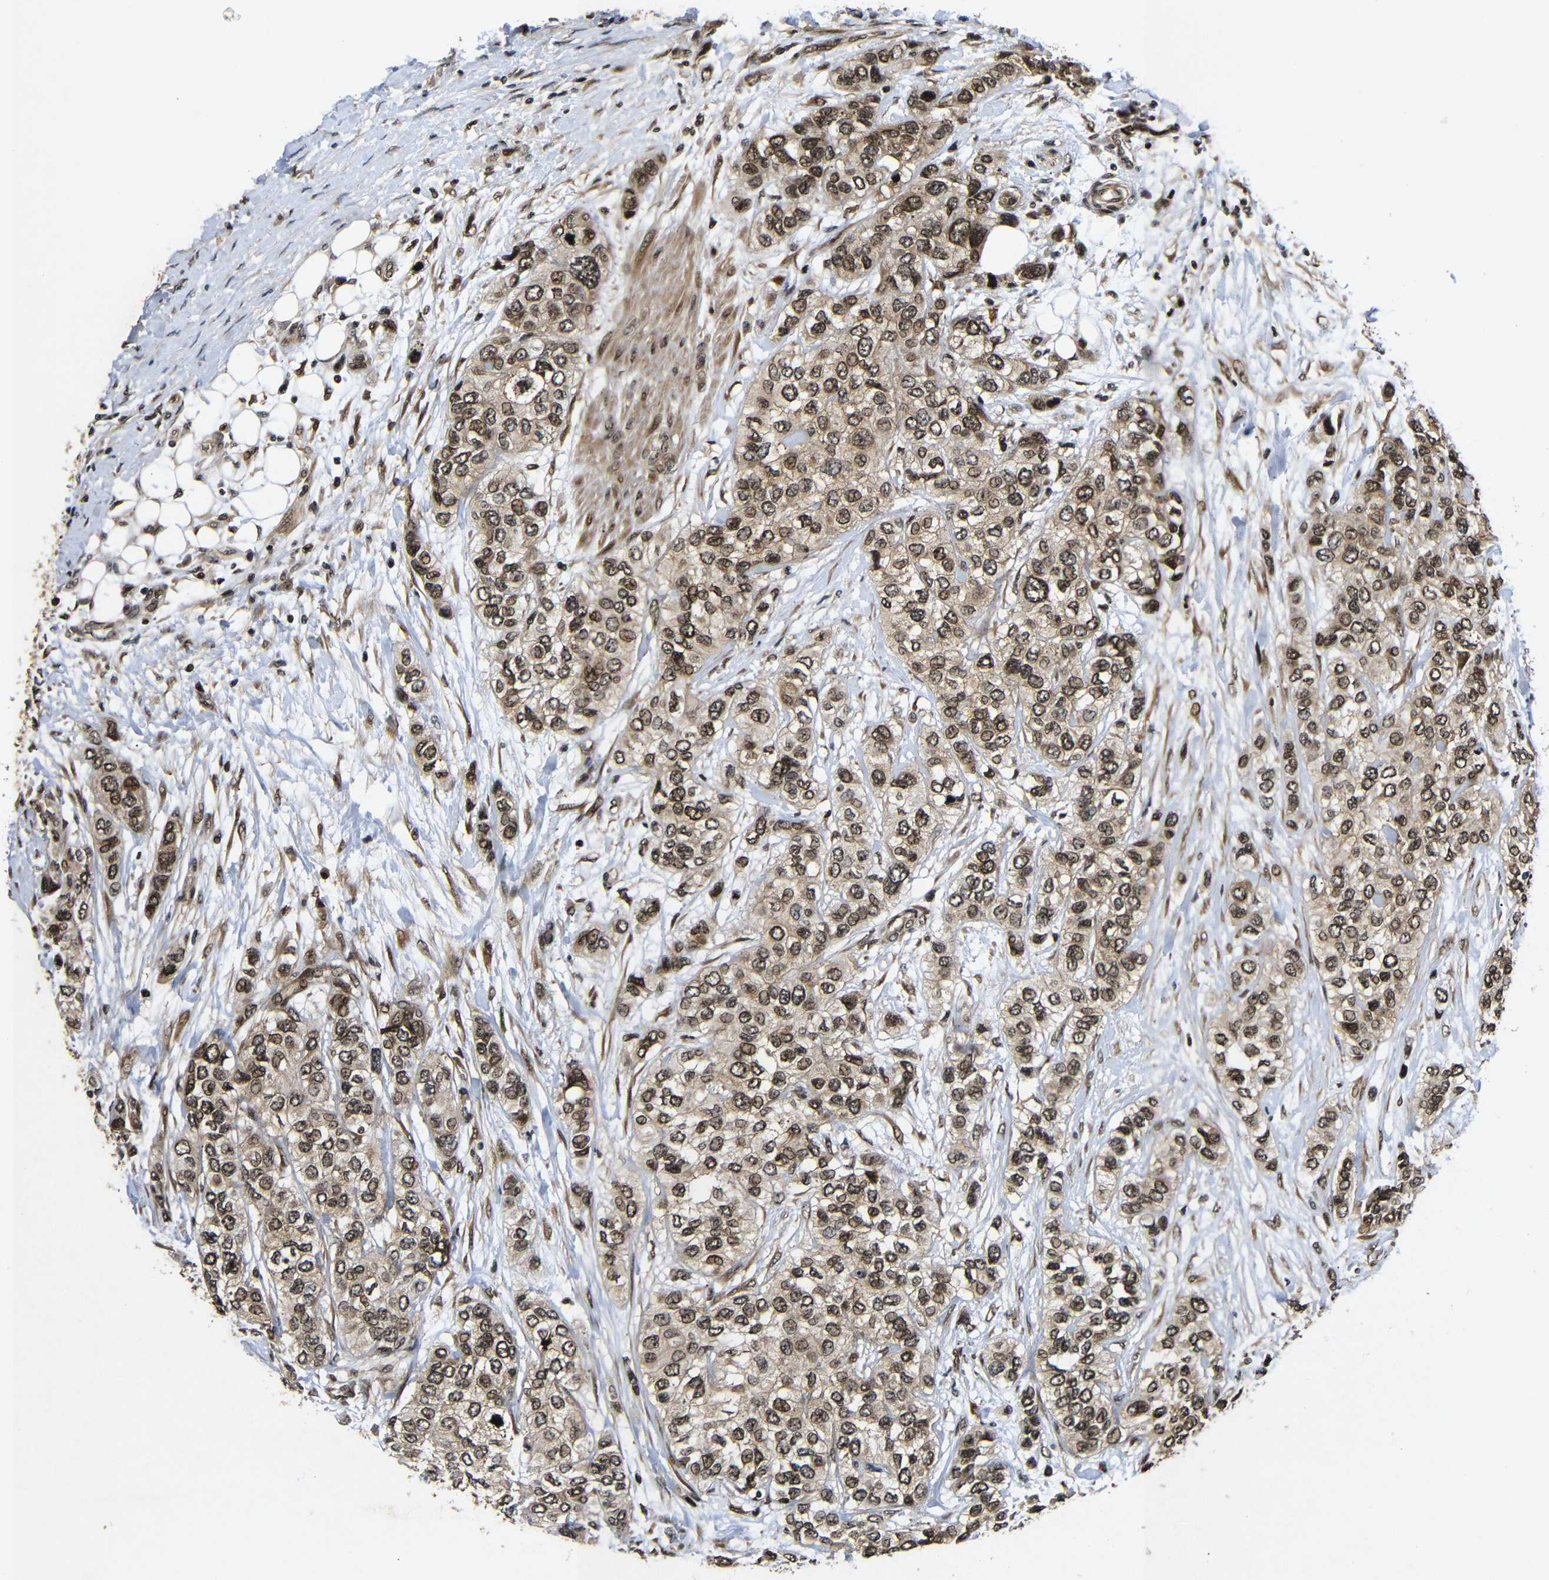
{"staining": {"intensity": "moderate", "quantity": ">75%", "location": "cytoplasmic/membranous,nuclear"}, "tissue": "urothelial cancer", "cell_type": "Tumor cells", "image_type": "cancer", "snomed": [{"axis": "morphology", "description": "Urothelial carcinoma, High grade"}, {"axis": "topography", "description": "Urinary bladder"}], "caption": "Protein expression analysis of urothelial cancer demonstrates moderate cytoplasmic/membranous and nuclear positivity in approximately >75% of tumor cells. (DAB IHC, brown staining for protein, blue staining for nuclei).", "gene": "KIF23", "patient": {"sex": "female", "age": 56}}